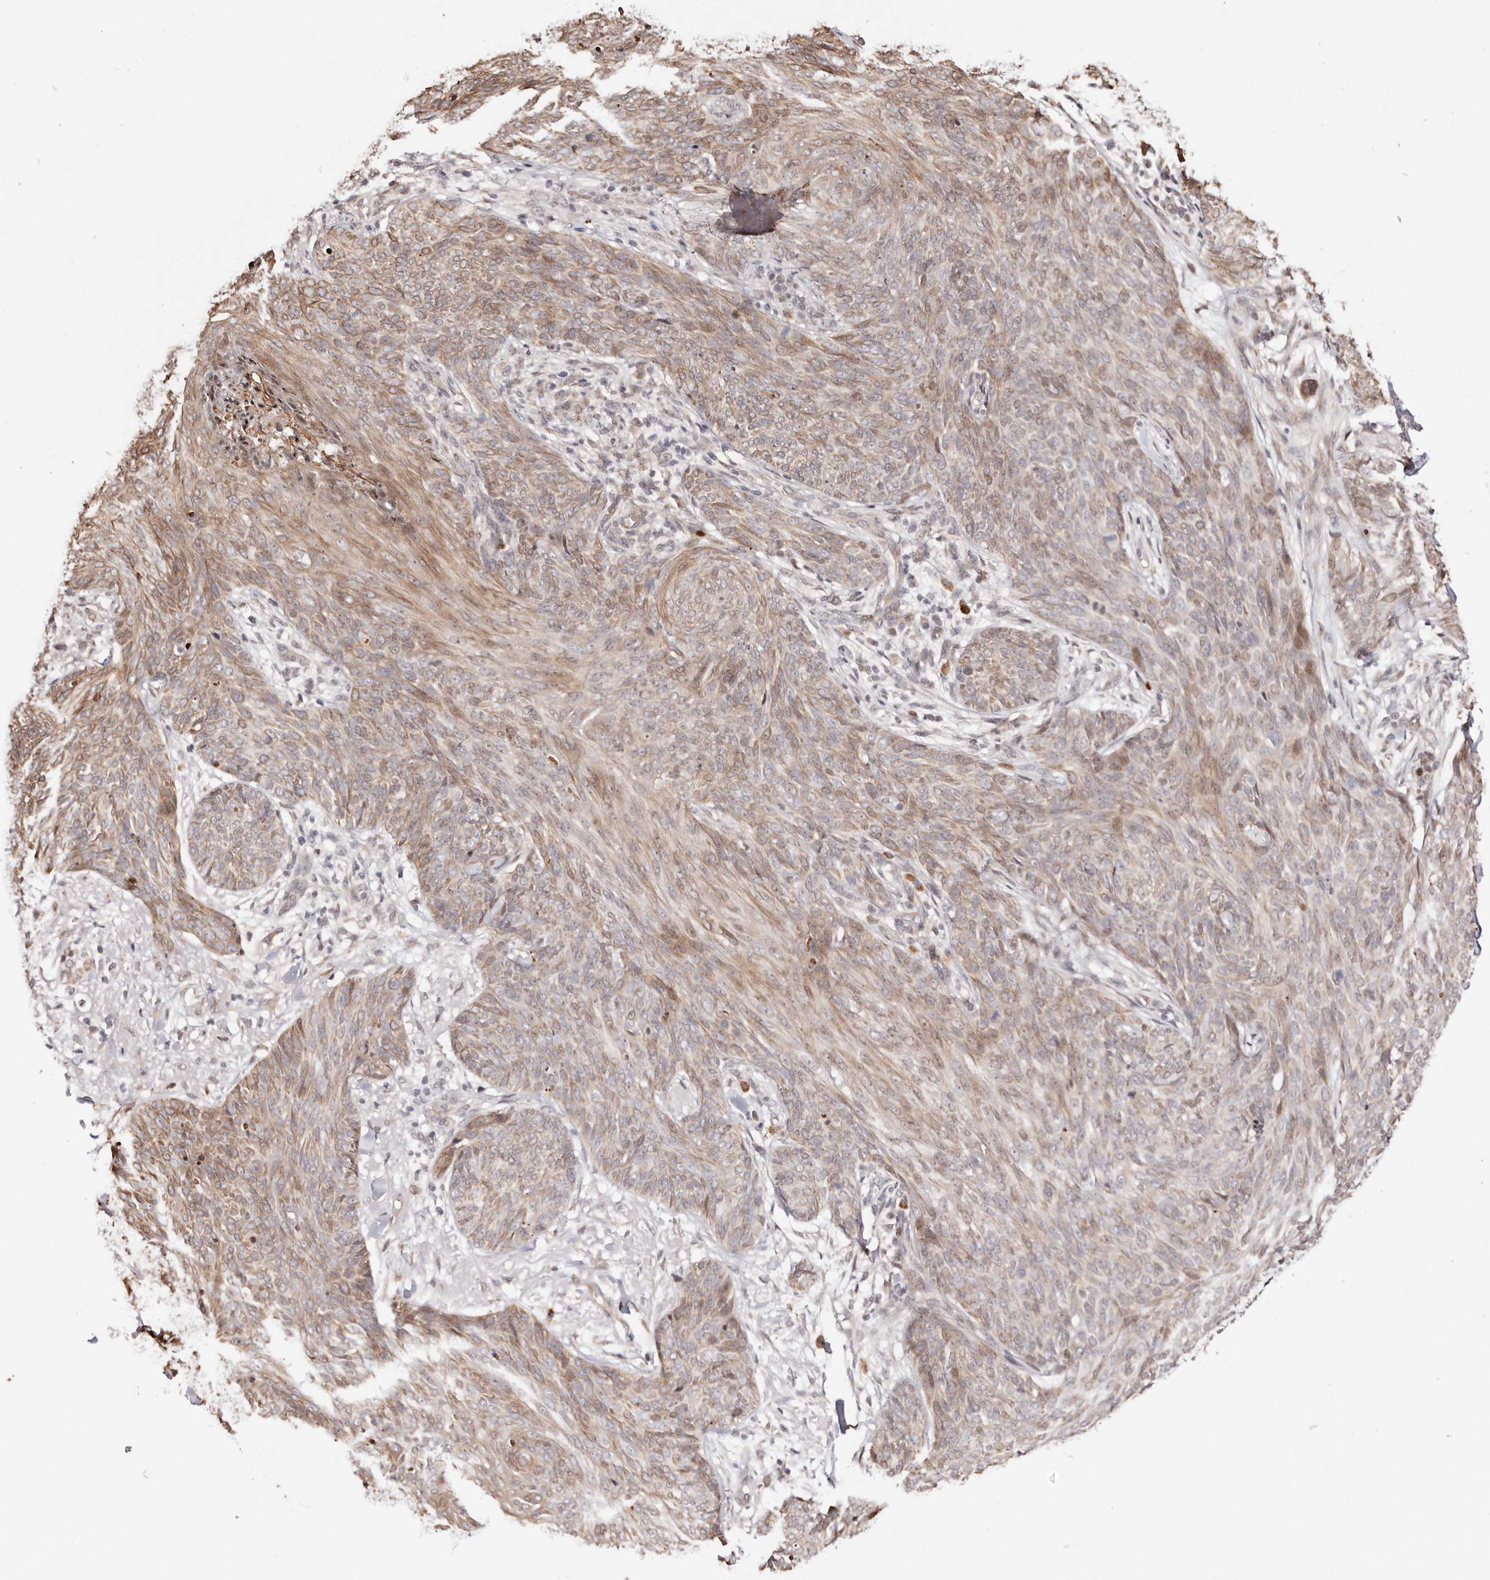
{"staining": {"intensity": "weak", "quantity": ">75%", "location": "cytoplasmic/membranous"}, "tissue": "skin cancer", "cell_type": "Tumor cells", "image_type": "cancer", "snomed": [{"axis": "morphology", "description": "Basal cell carcinoma"}, {"axis": "topography", "description": "Skin"}], "caption": "Protein expression analysis of skin cancer (basal cell carcinoma) reveals weak cytoplasmic/membranous staining in approximately >75% of tumor cells.", "gene": "HIVEP3", "patient": {"sex": "male", "age": 85}}